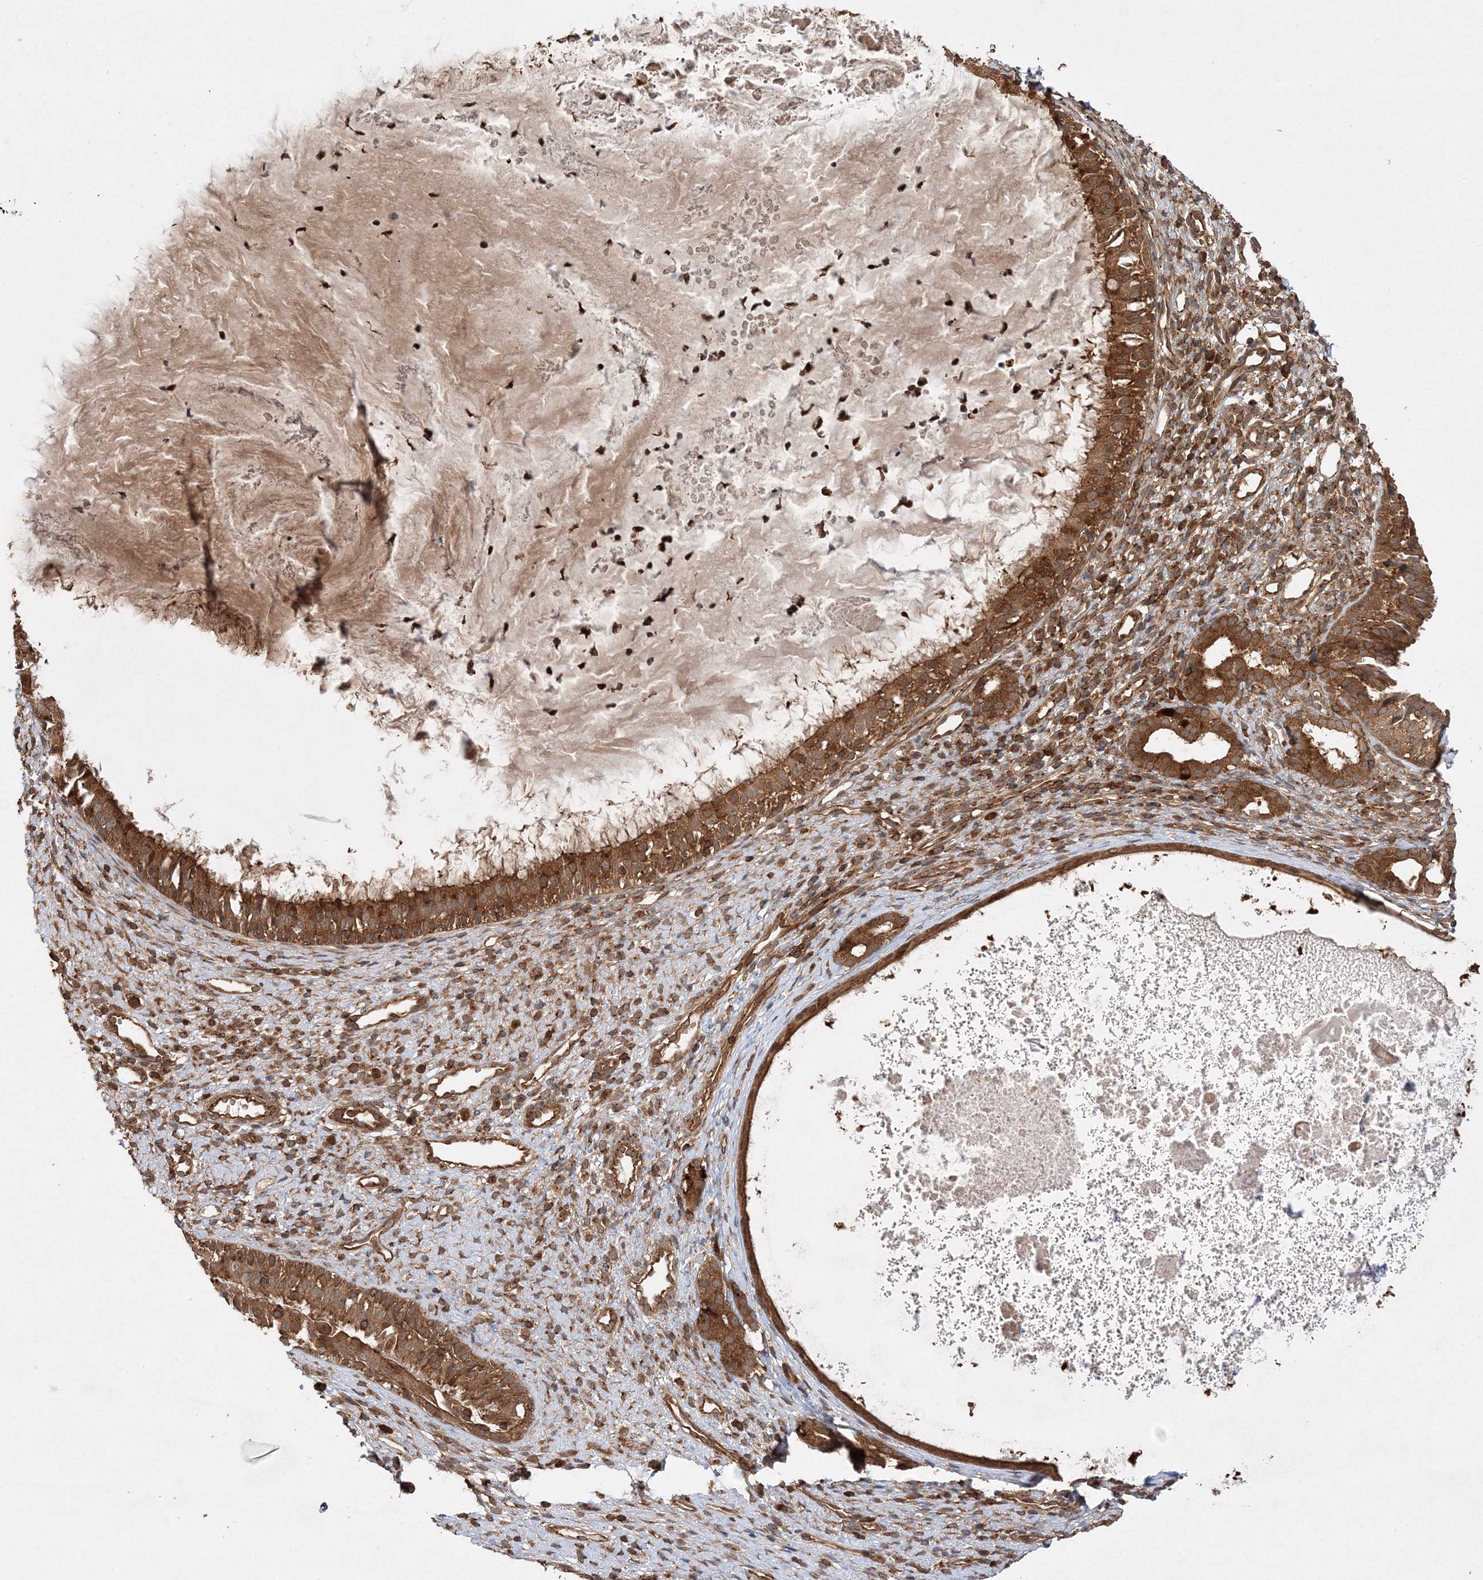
{"staining": {"intensity": "strong", "quantity": ">75%", "location": "cytoplasmic/membranous"}, "tissue": "nasopharynx", "cell_type": "Respiratory epithelial cells", "image_type": "normal", "snomed": [{"axis": "morphology", "description": "Normal tissue, NOS"}, {"axis": "topography", "description": "Nasopharynx"}], "caption": "Nasopharynx stained with immunohistochemistry (IHC) displays strong cytoplasmic/membranous positivity in approximately >75% of respiratory epithelial cells.", "gene": "WDR37", "patient": {"sex": "male", "age": 22}}